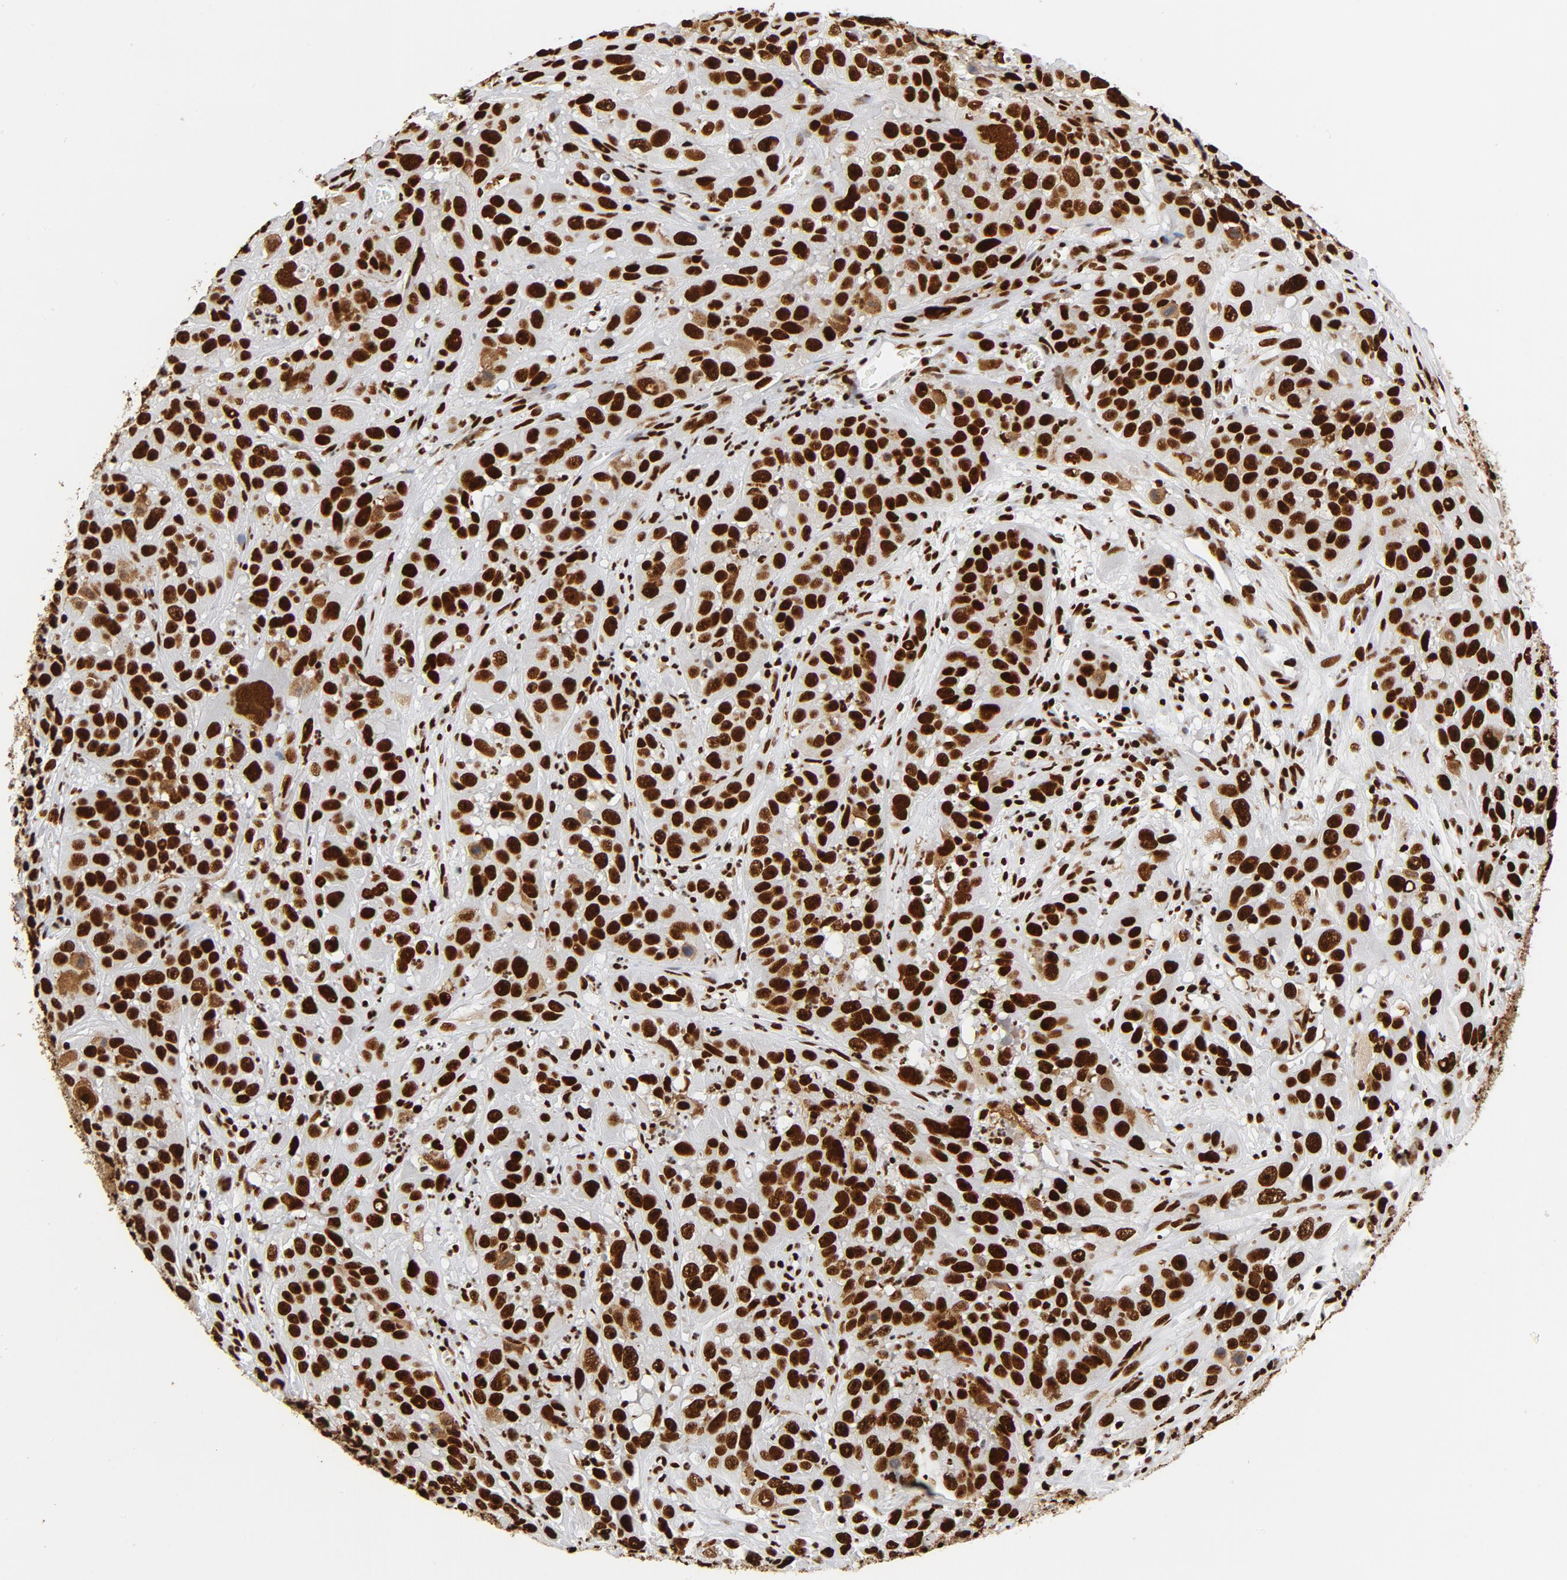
{"staining": {"intensity": "strong", "quantity": ">75%", "location": "nuclear"}, "tissue": "cervical cancer", "cell_type": "Tumor cells", "image_type": "cancer", "snomed": [{"axis": "morphology", "description": "Squamous cell carcinoma, NOS"}, {"axis": "topography", "description": "Cervix"}], "caption": "The histopathology image exhibits a brown stain indicating the presence of a protein in the nuclear of tumor cells in cervical squamous cell carcinoma.", "gene": "XRCC6", "patient": {"sex": "female", "age": 32}}